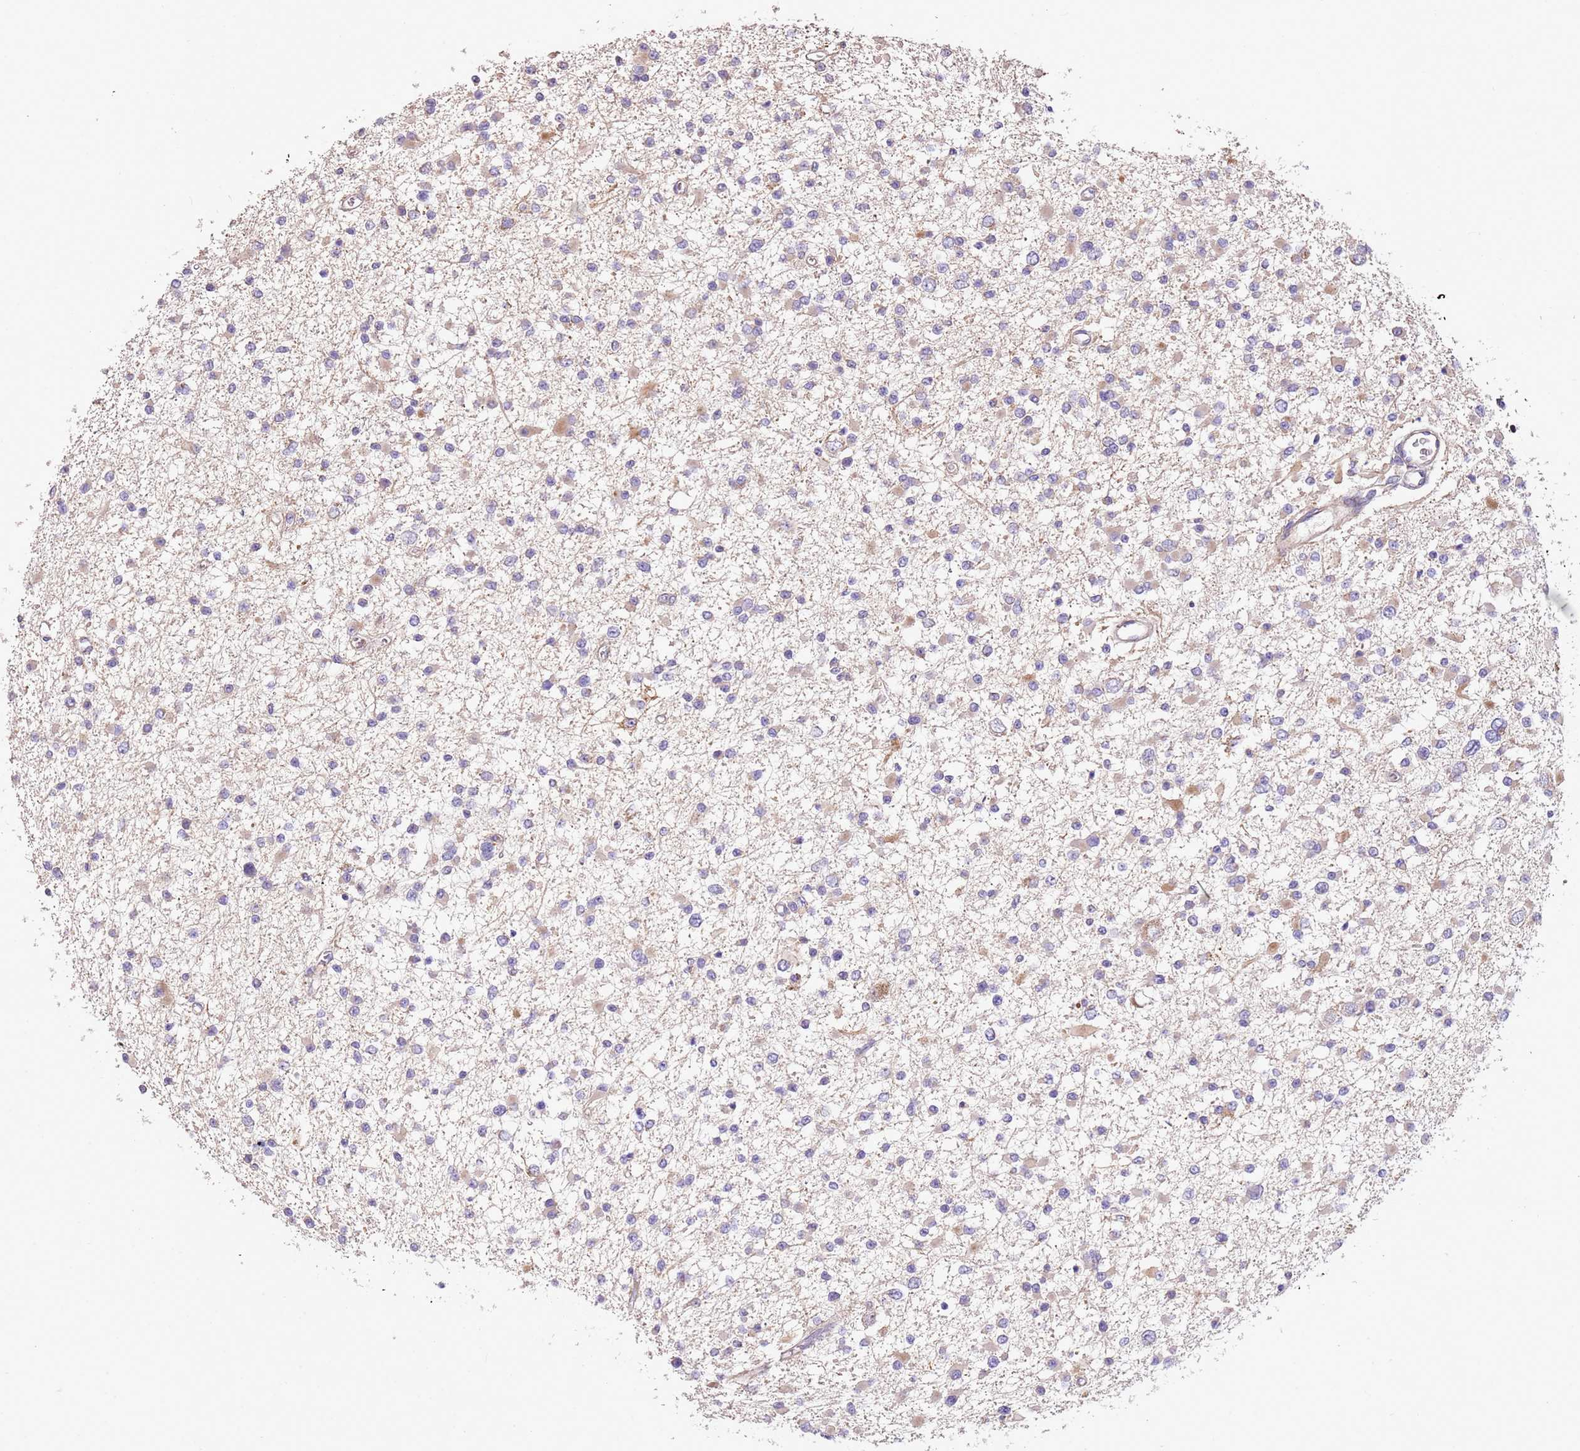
{"staining": {"intensity": "weak", "quantity": "<25%", "location": "cytoplasmic/membranous"}, "tissue": "glioma", "cell_type": "Tumor cells", "image_type": "cancer", "snomed": [{"axis": "morphology", "description": "Glioma, malignant, Low grade"}, {"axis": "topography", "description": "Brain"}], "caption": "A micrograph of human glioma is negative for staining in tumor cells.", "gene": "PIGA", "patient": {"sex": "female", "age": 22}}